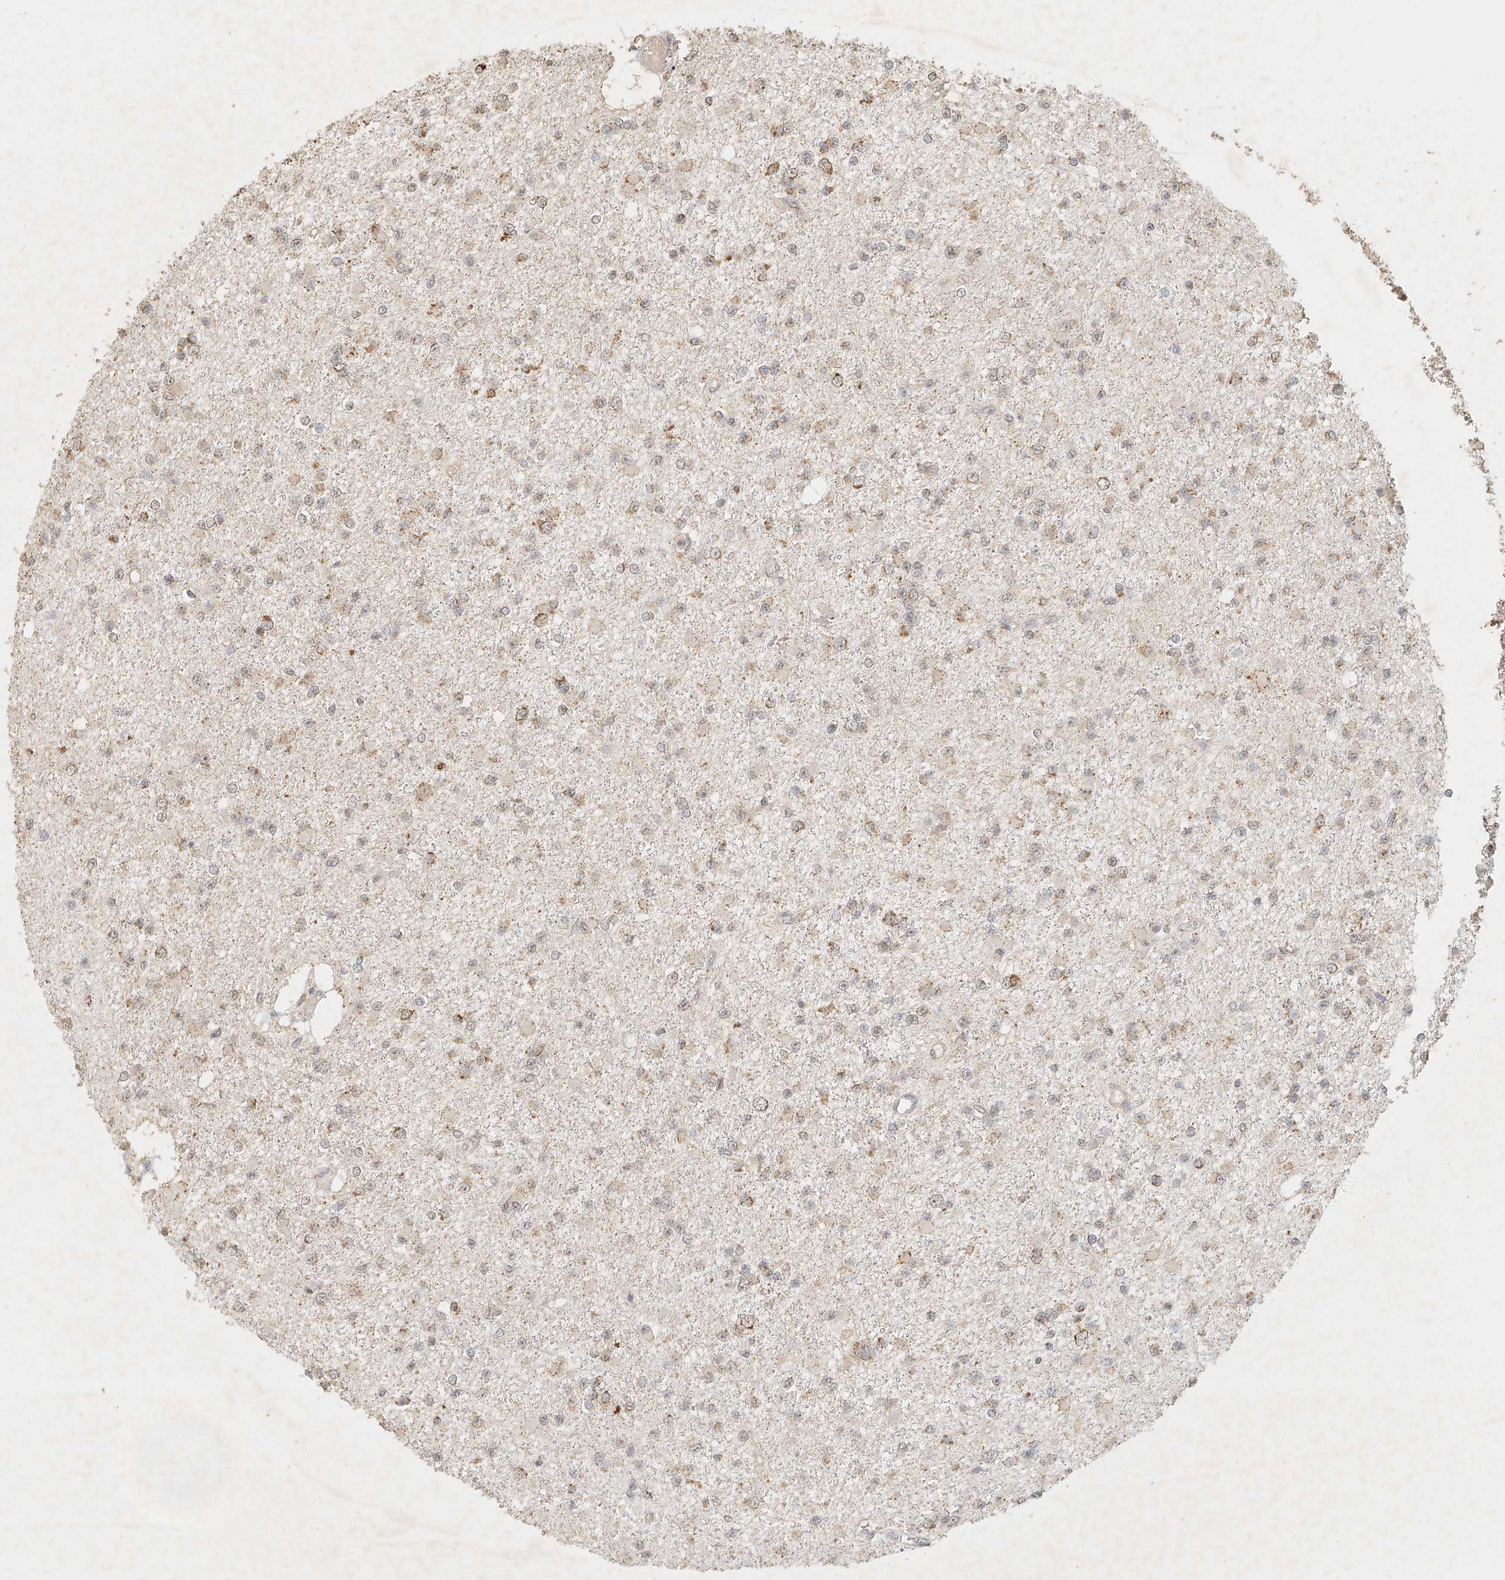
{"staining": {"intensity": "weak", "quantity": "25%-75%", "location": "cytoplasmic/membranous"}, "tissue": "glioma", "cell_type": "Tumor cells", "image_type": "cancer", "snomed": [{"axis": "morphology", "description": "Glioma, malignant, Low grade"}, {"axis": "topography", "description": "Brain"}], "caption": "Human glioma stained for a protein (brown) demonstrates weak cytoplasmic/membranous positive staining in about 25%-75% of tumor cells.", "gene": "CXorf58", "patient": {"sex": "female", "age": 22}}